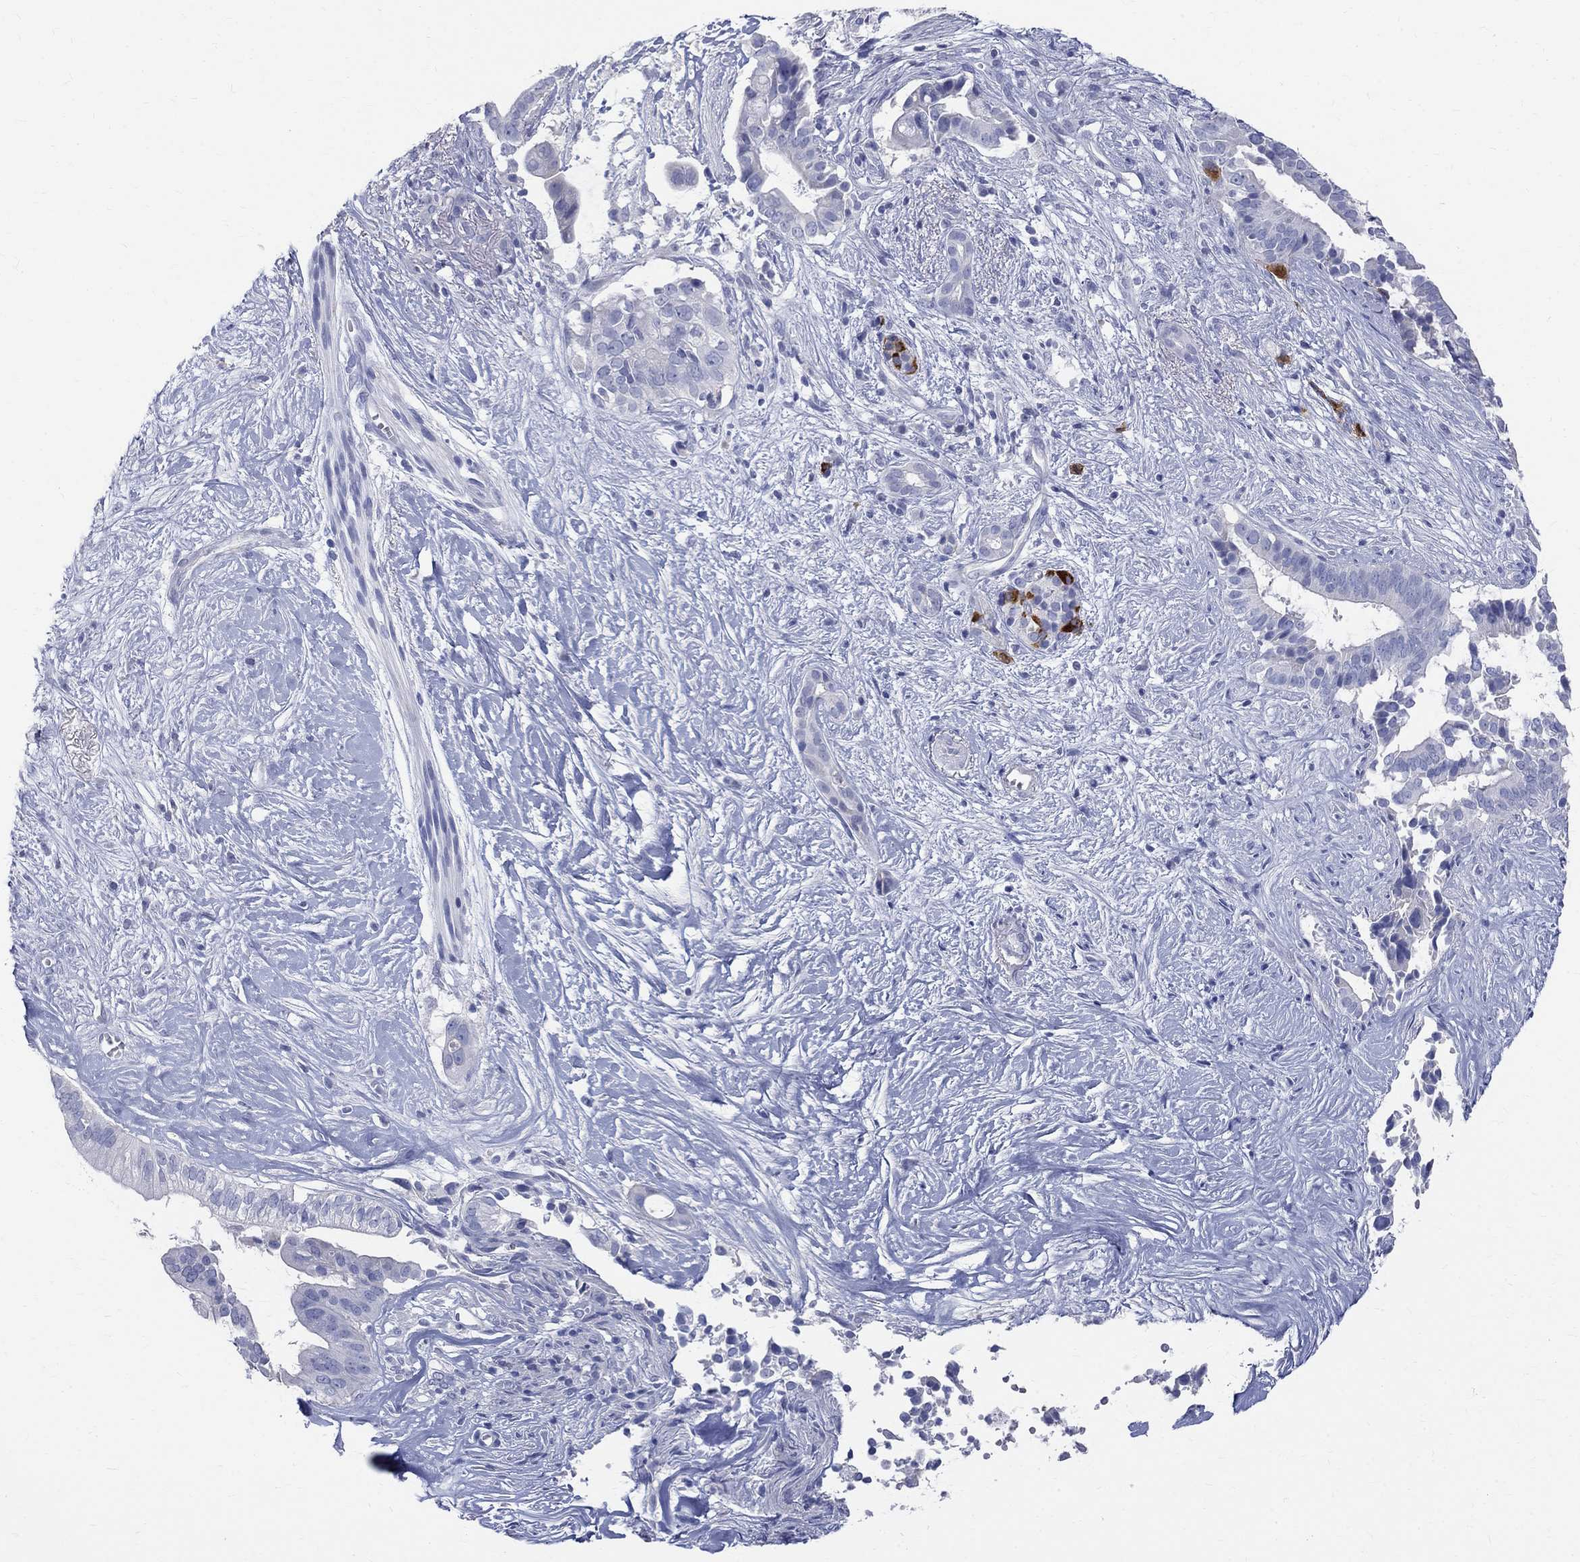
{"staining": {"intensity": "negative", "quantity": "none", "location": "none"}, "tissue": "pancreatic cancer", "cell_type": "Tumor cells", "image_type": "cancer", "snomed": [{"axis": "morphology", "description": "Adenocarcinoma, NOS"}, {"axis": "topography", "description": "Pancreas"}], "caption": "The immunohistochemistry (IHC) histopathology image has no significant staining in tumor cells of pancreatic cancer tissue.", "gene": "MAGEB6", "patient": {"sex": "male", "age": 61}}